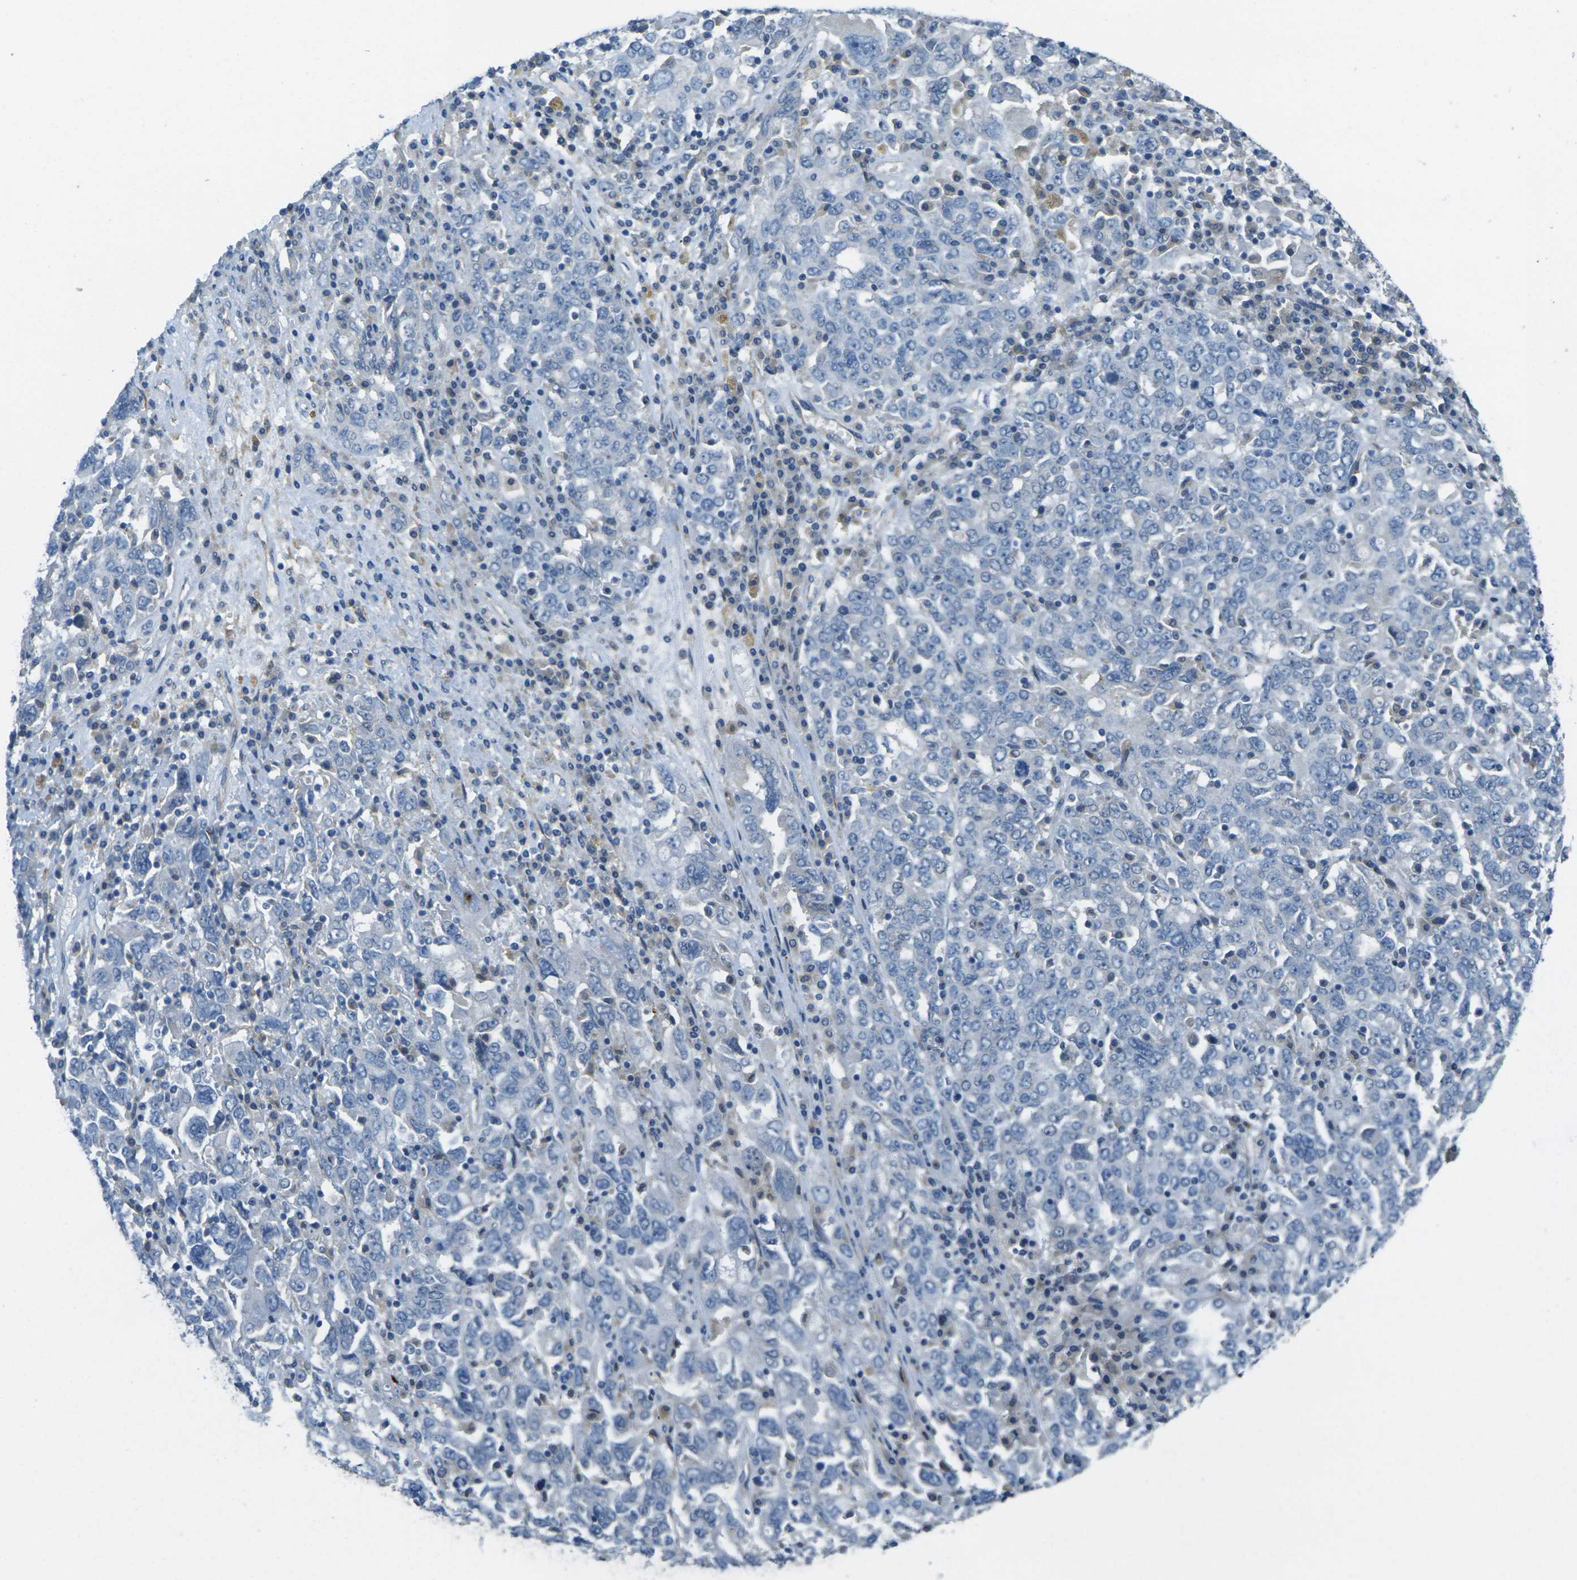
{"staining": {"intensity": "negative", "quantity": "none", "location": "none"}, "tissue": "ovarian cancer", "cell_type": "Tumor cells", "image_type": "cancer", "snomed": [{"axis": "morphology", "description": "Carcinoma, endometroid"}, {"axis": "topography", "description": "Ovary"}], "caption": "DAB (3,3'-diaminobenzidine) immunohistochemical staining of ovarian cancer exhibits no significant expression in tumor cells. Brightfield microscopy of IHC stained with DAB (brown) and hematoxylin (blue), captured at high magnification.", "gene": "CYP2C8", "patient": {"sex": "female", "age": 62}}